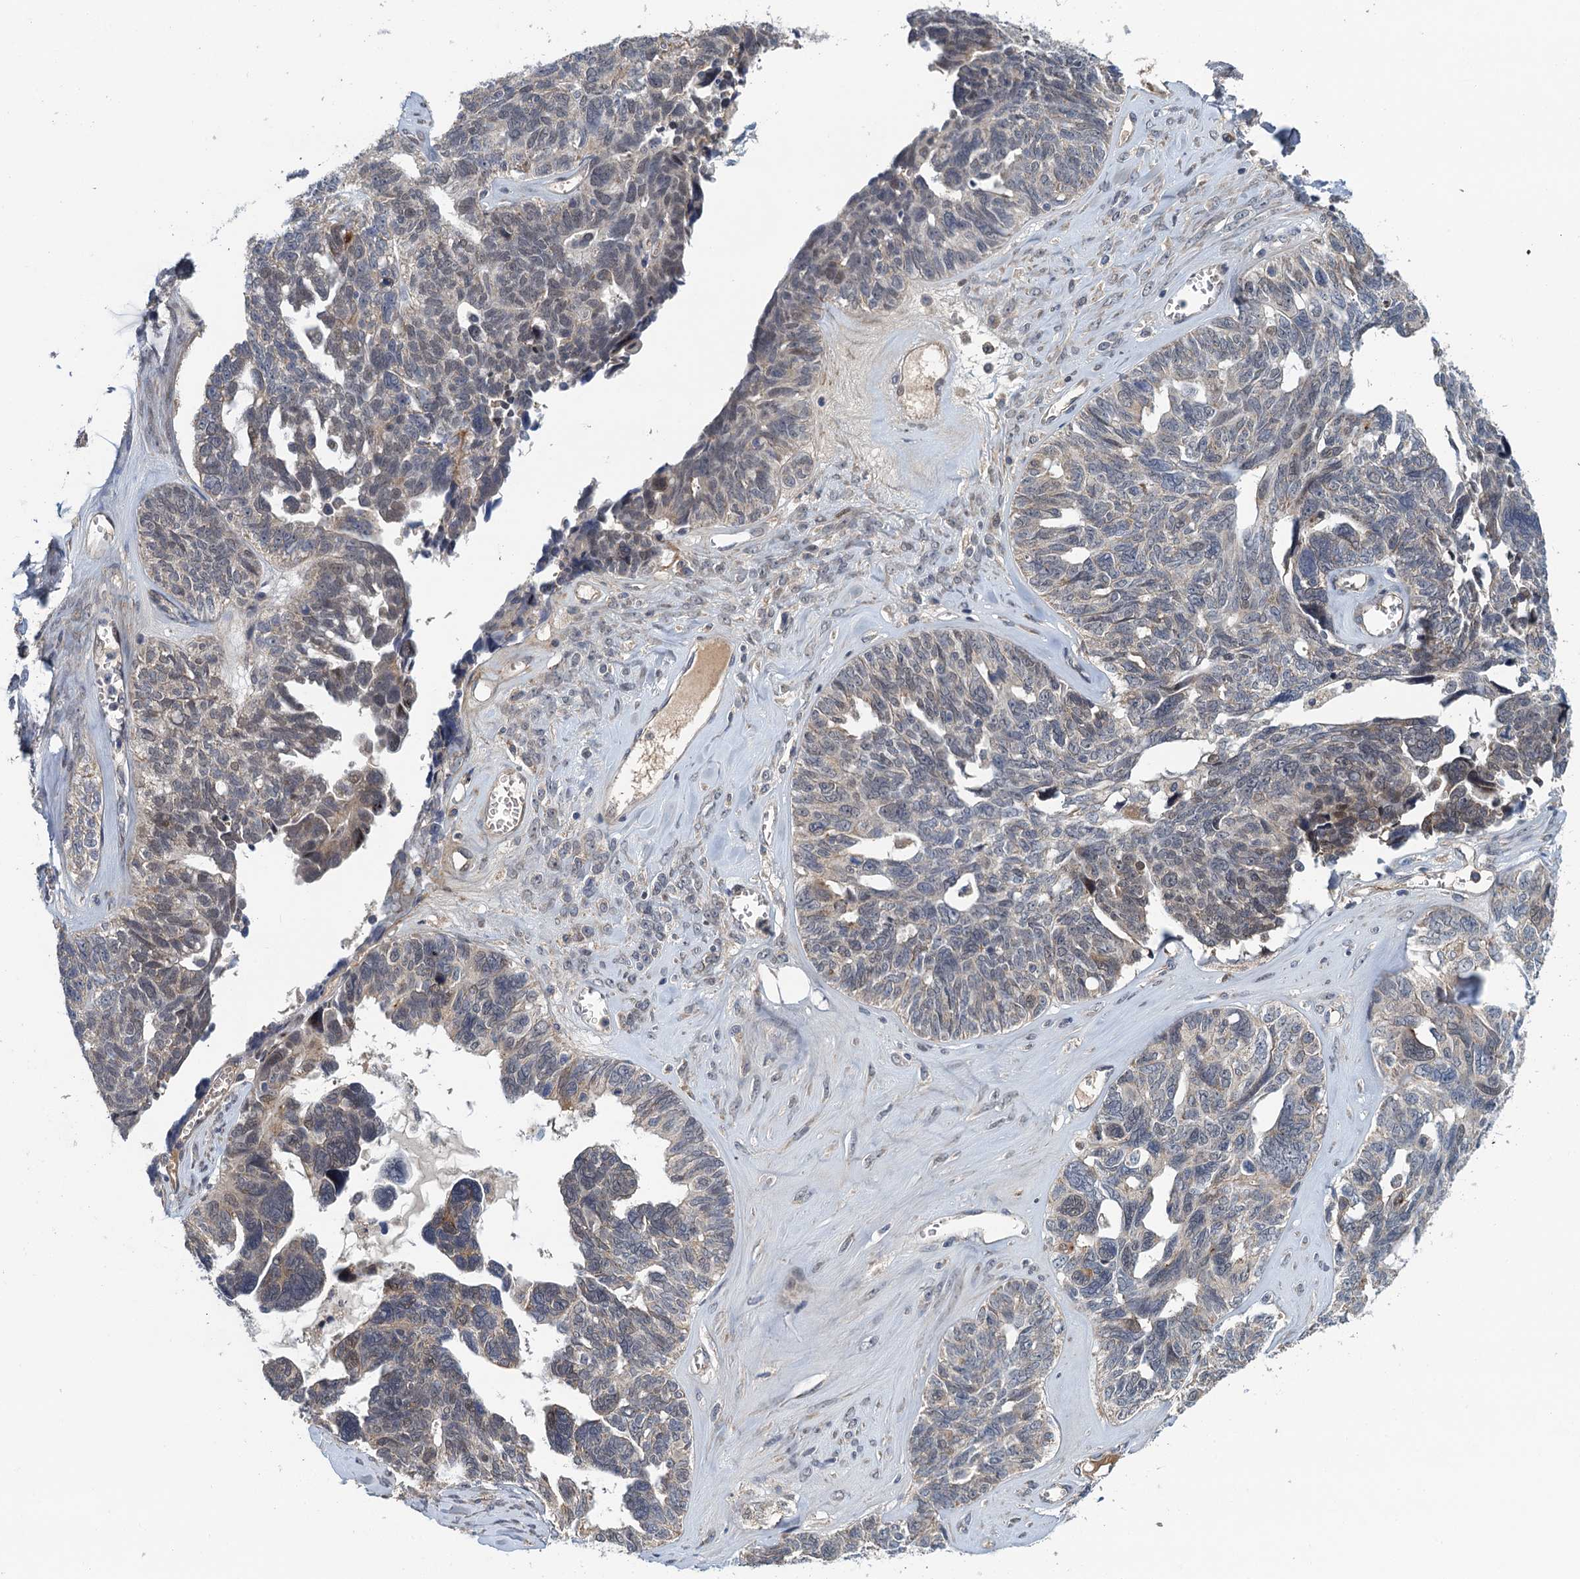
{"staining": {"intensity": "negative", "quantity": "none", "location": "none"}, "tissue": "ovarian cancer", "cell_type": "Tumor cells", "image_type": "cancer", "snomed": [{"axis": "morphology", "description": "Cystadenocarcinoma, serous, NOS"}, {"axis": "topography", "description": "Ovary"}], "caption": "This micrograph is of ovarian serous cystadenocarcinoma stained with immunohistochemistry (IHC) to label a protein in brown with the nuclei are counter-stained blue. There is no positivity in tumor cells.", "gene": "MDM1", "patient": {"sex": "female", "age": 79}}